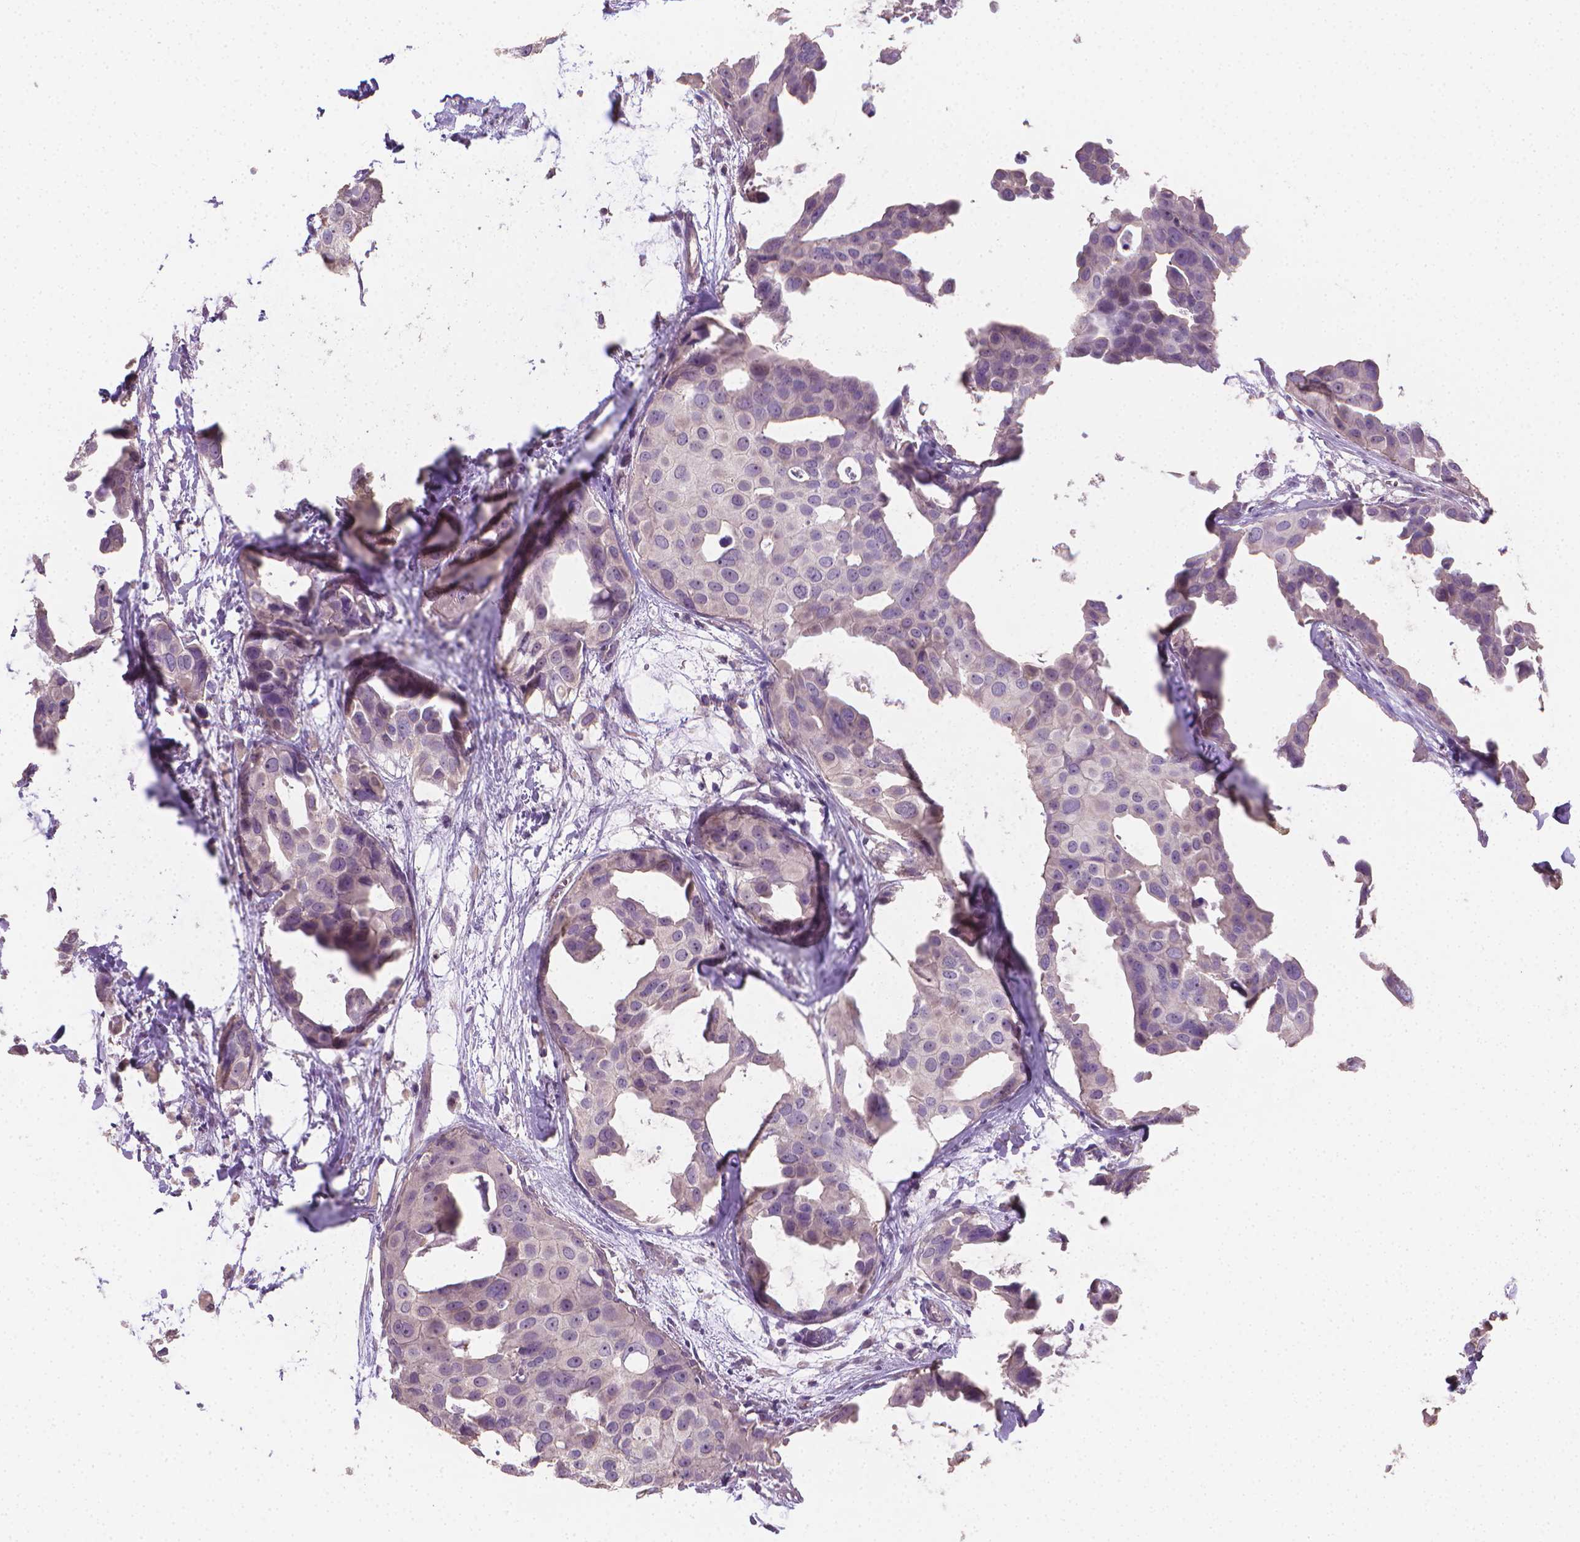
{"staining": {"intensity": "negative", "quantity": "none", "location": "none"}, "tissue": "breast cancer", "cell_type": "Tumor cells", "image_type": "cancer", "snomed": [{"axis": "morphology", "description": "Duct carcinoma"}, {"axis": "topography", "description": "Breast"}], "caption": "Breast cancer was stained to show a protein in brown. There is no significant staining in tumor cells.", "gene": "CATIP", "patient": {"sex": "female", "age": 38}}